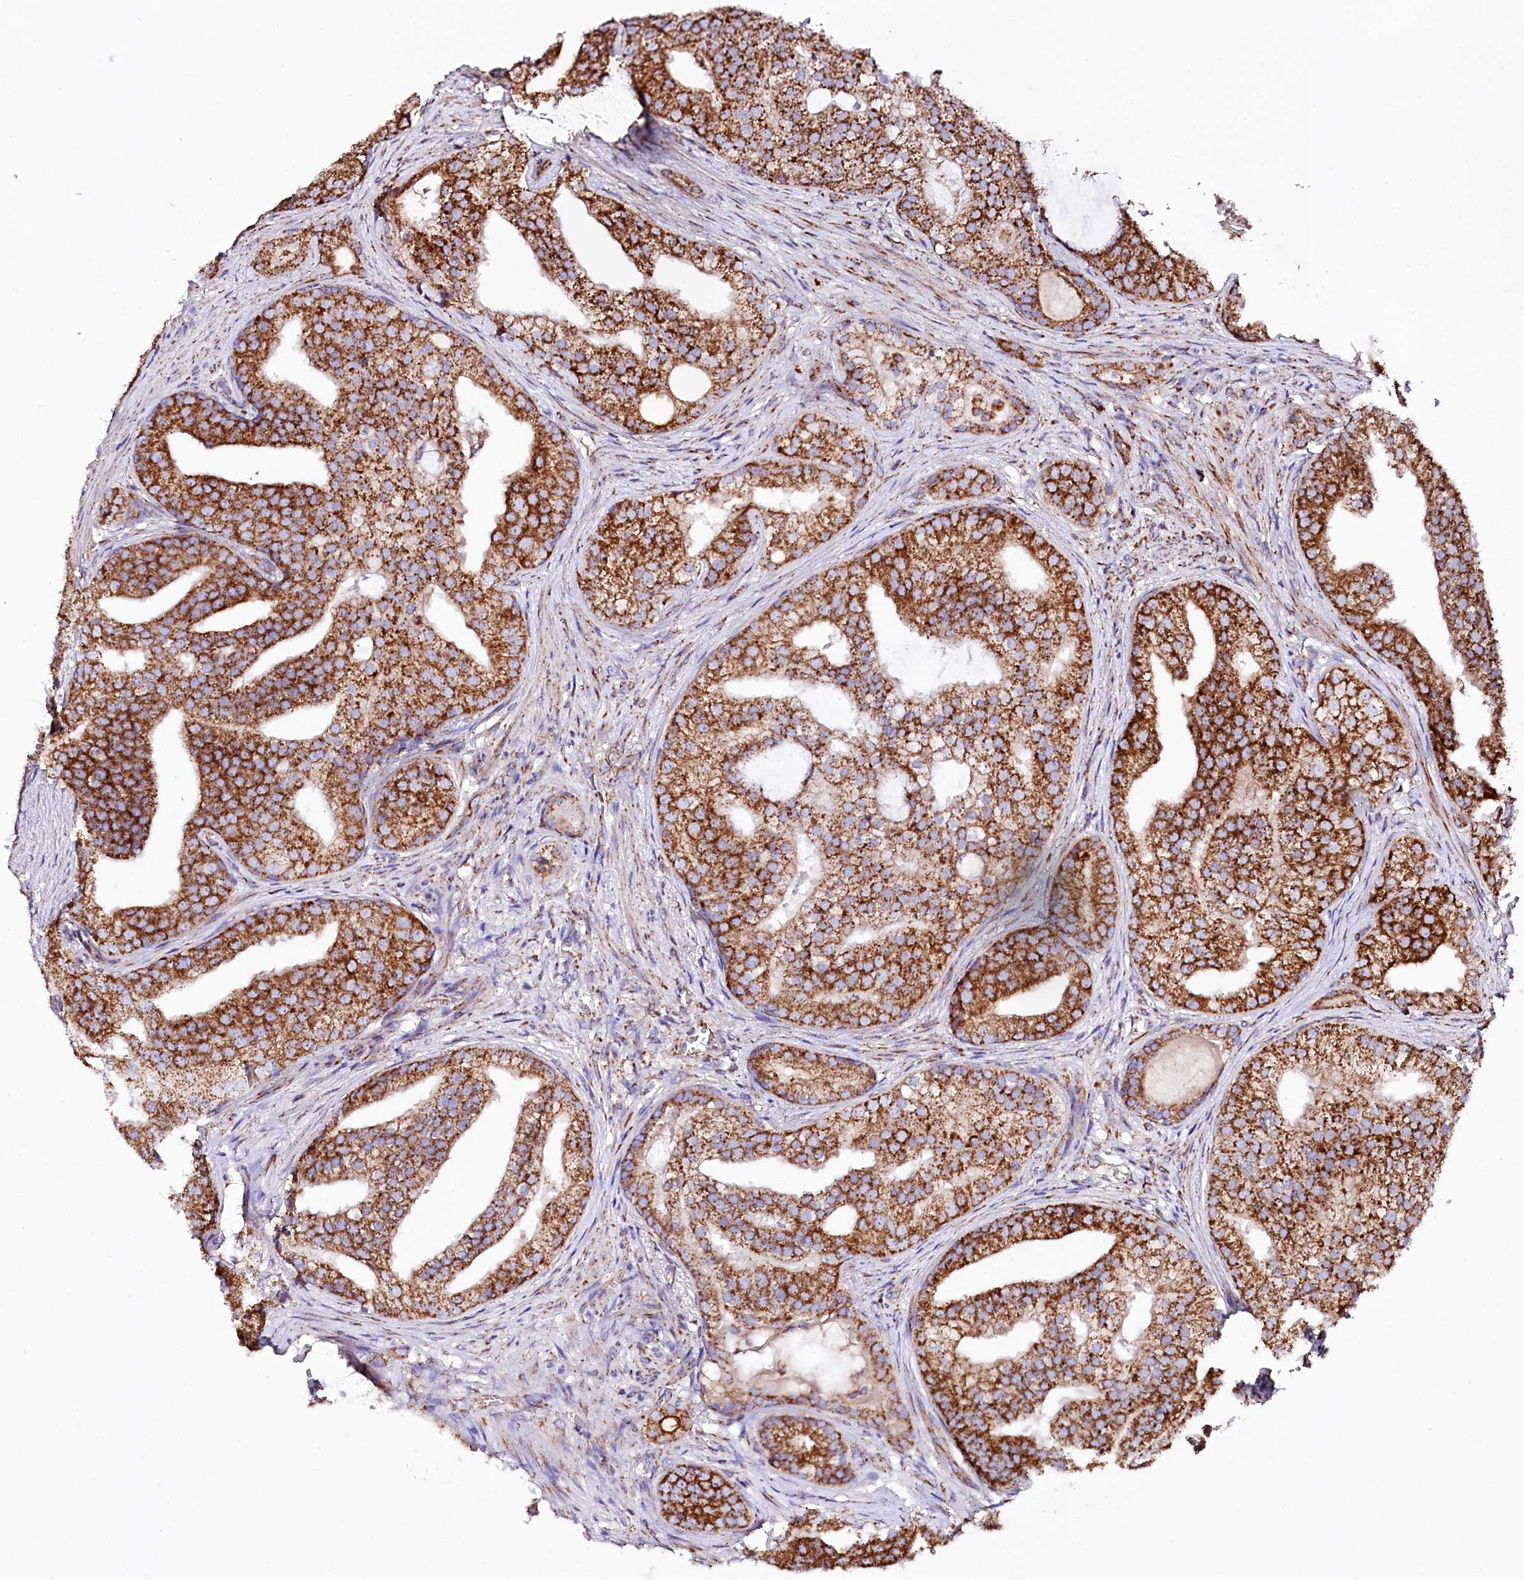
{"staining": {"intensity": "strong", "quantity": ">75%", "location": "cytoplasmic/membranous"}, "tissue": "prostate cancer", "cell_type": "Tumor cells", "image_type": "cancer", "snomed": [{"axis": "morphology", "description": "Adenocarcinoma, Low grade"}, {"axis": "topography", "description": "Prostate"}], "caption": "This is a micrograph of IHC staining of adenocarcinoma (low-grade) (prostate), which shows strong positivity in the cytoplasmic/membranous of tumor cells.", "gene": "APLP2", "patient": {"sex": "male", "age": 71}}